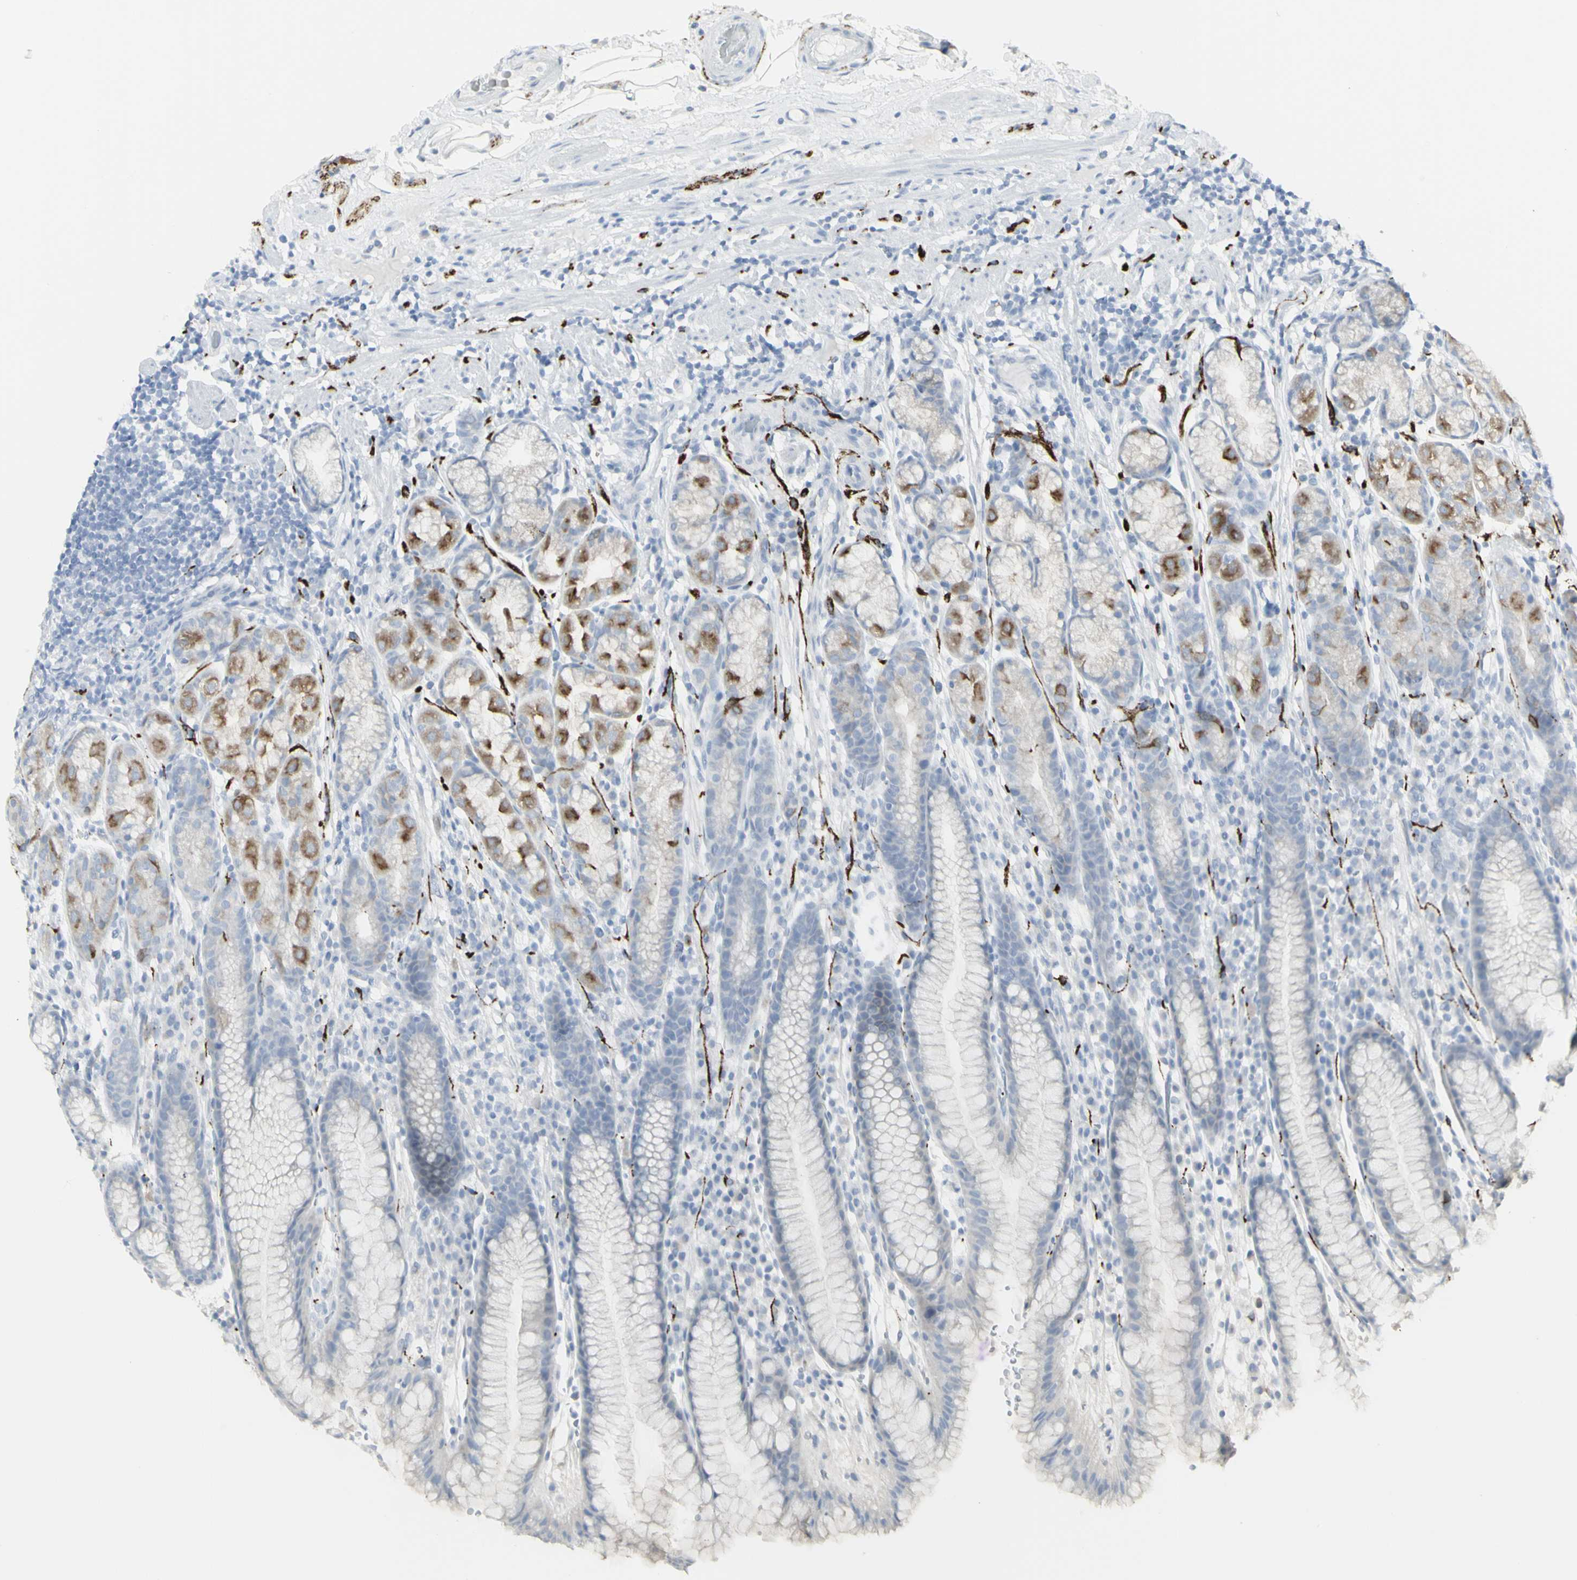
{"staining": {"intensity": "moderate", "quantity": "25%-75%", "location": "cytoplasmic/membranous"}, "tissue": "stomach", "cell_type": "Glandular cells", "image_type": "normal", "snomed": [{"axis": "morphology", "description": "Normal tissue, NOS"}, {"axis": "topography", "description": "Stomach, lower"}], "caption": "Stomach was stained to show a protein in brown. There is medium levels of moderate cytoplasmic/membranous staining in approximately 25%-75% of glandular cells. The staining was performed using DAB (3,3'-diaminobenzidine) to visualize the protein expression in brown, while the nuclei were stained in blue with hematoxylin (Magnification: 20x).", "gene": "ENSG00000198211", "patient": {"sex": "male", "age": 52}}